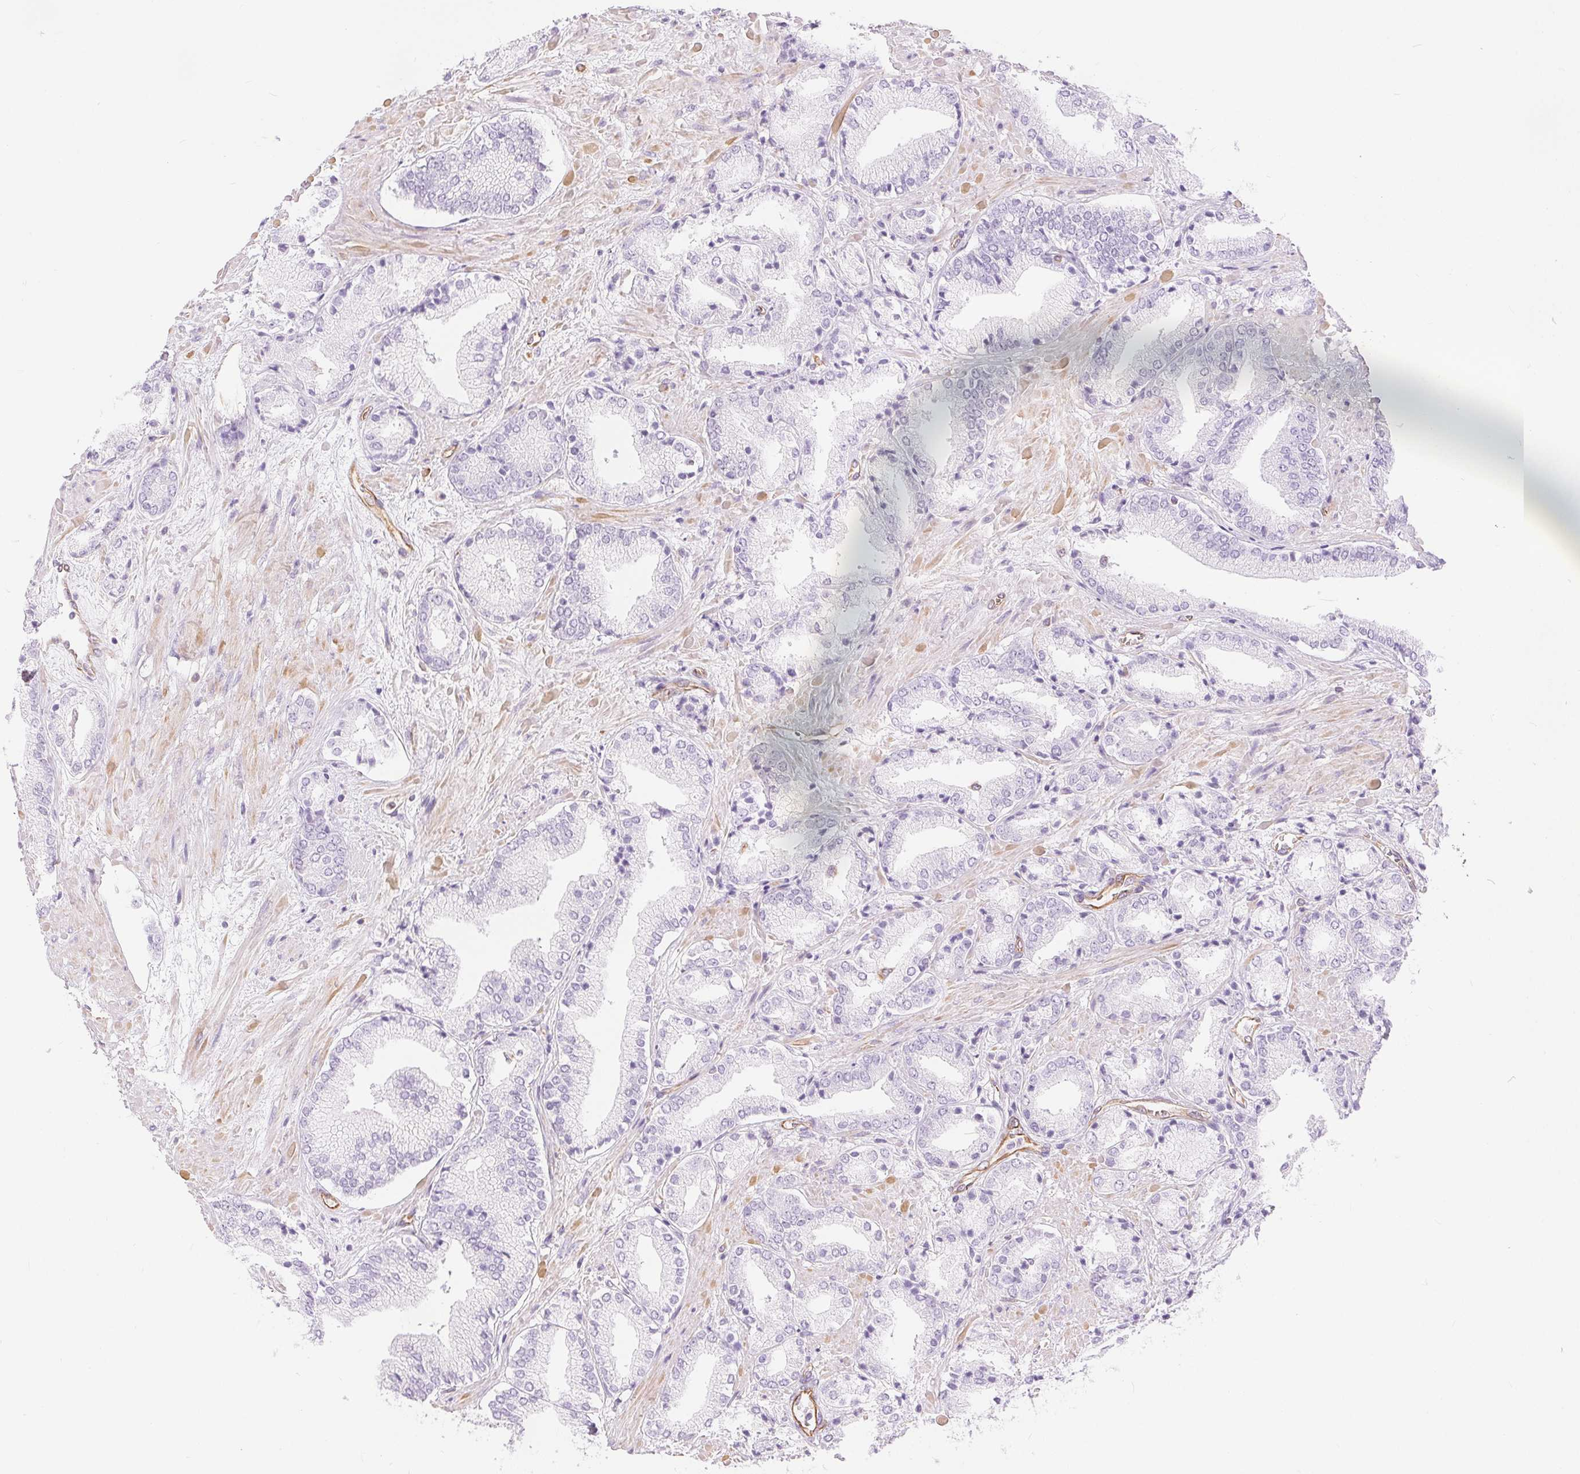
{"staining": {"intensity": "negative", "quantity": "none", "location": "none"}, "tissue": "prostate cancer", "cell_type": "Tumor cells", "image_type": "cancer", "snomed": [{"axis": "morphology", "description": "Adenocarcinoma, High grade"}, {"axis": "topography", "description": "Prostate"}], "caption": "Immunohistochemistry micrograph of neoplastic tissue: high-grade adenocarcinoma (prostate) stained with DAB (3,3'-diaminobenzidine) exhibits no significant protein staining in tumor cells. Nuclei are stained in blue.", "gene": "GFAP", "patient": {"sex": "male", "age": 56}}